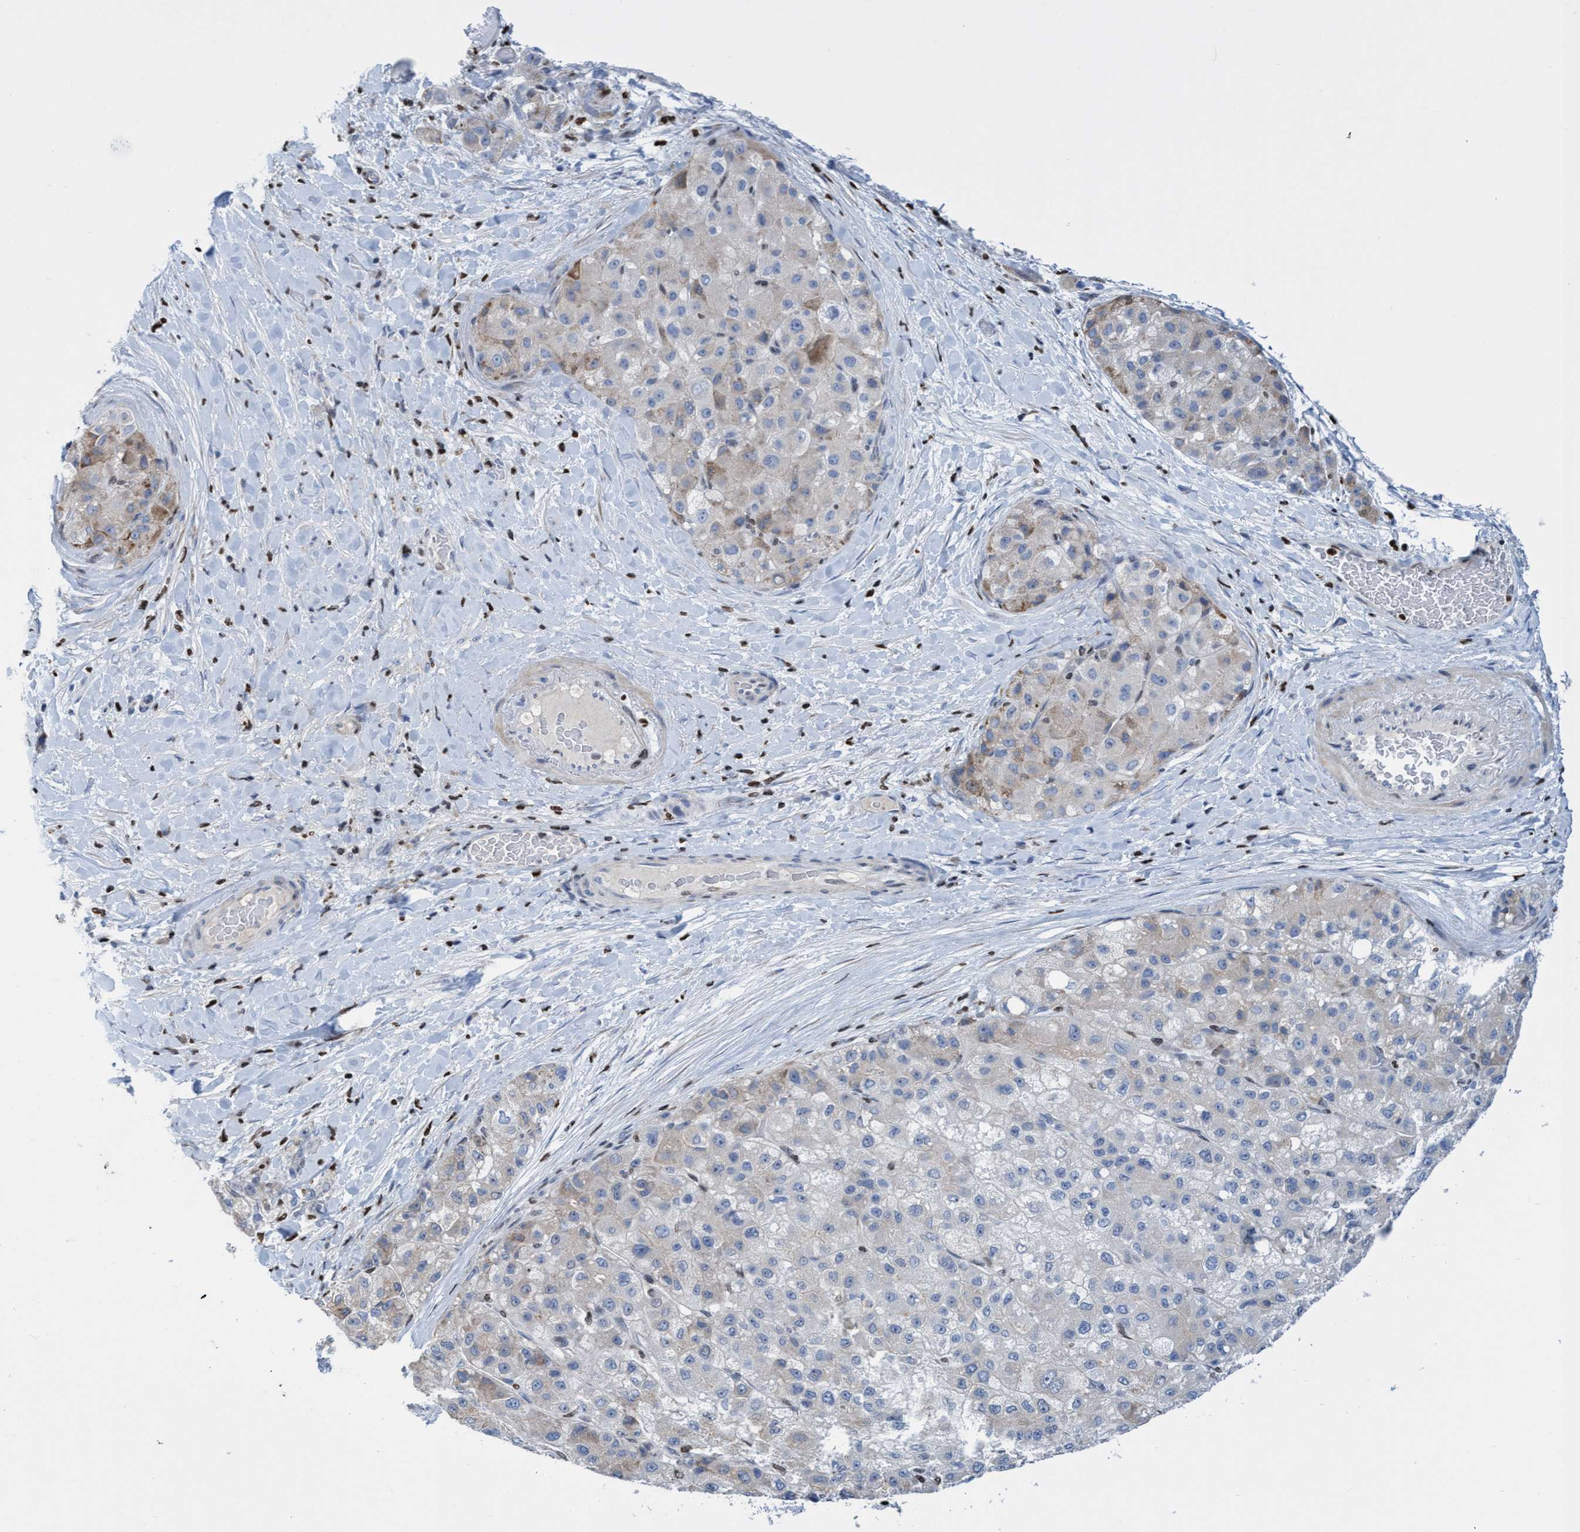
{"staining": {"intensity": "weak", "quantity": "<25%", "location": "cytoplasmic/membranous"}, "tissue": "liver cancer", "cell_type": "Tumor cells", "image_type": "cancer", "snomed": [{"axis": "morphology", "description": "Carcinoma, Hepatocellular, NOS"}, {"axis": "topography", "description": "Liver"}], "caption": "This is a micrograph of immunohistochemistry (IHC) staining of liver cancer (hepatocellular carcinoma), which shows no positivity in tumor cells. (Stains: DAB (3,3'-diaminobenzidine) immunohistochemistry (IHC) with hematoxylin counter stain, Microscopy: brightfield microscopy at high magnification).", "gene": "CBX2", "patient": {"sex": "male", "age": 80}}